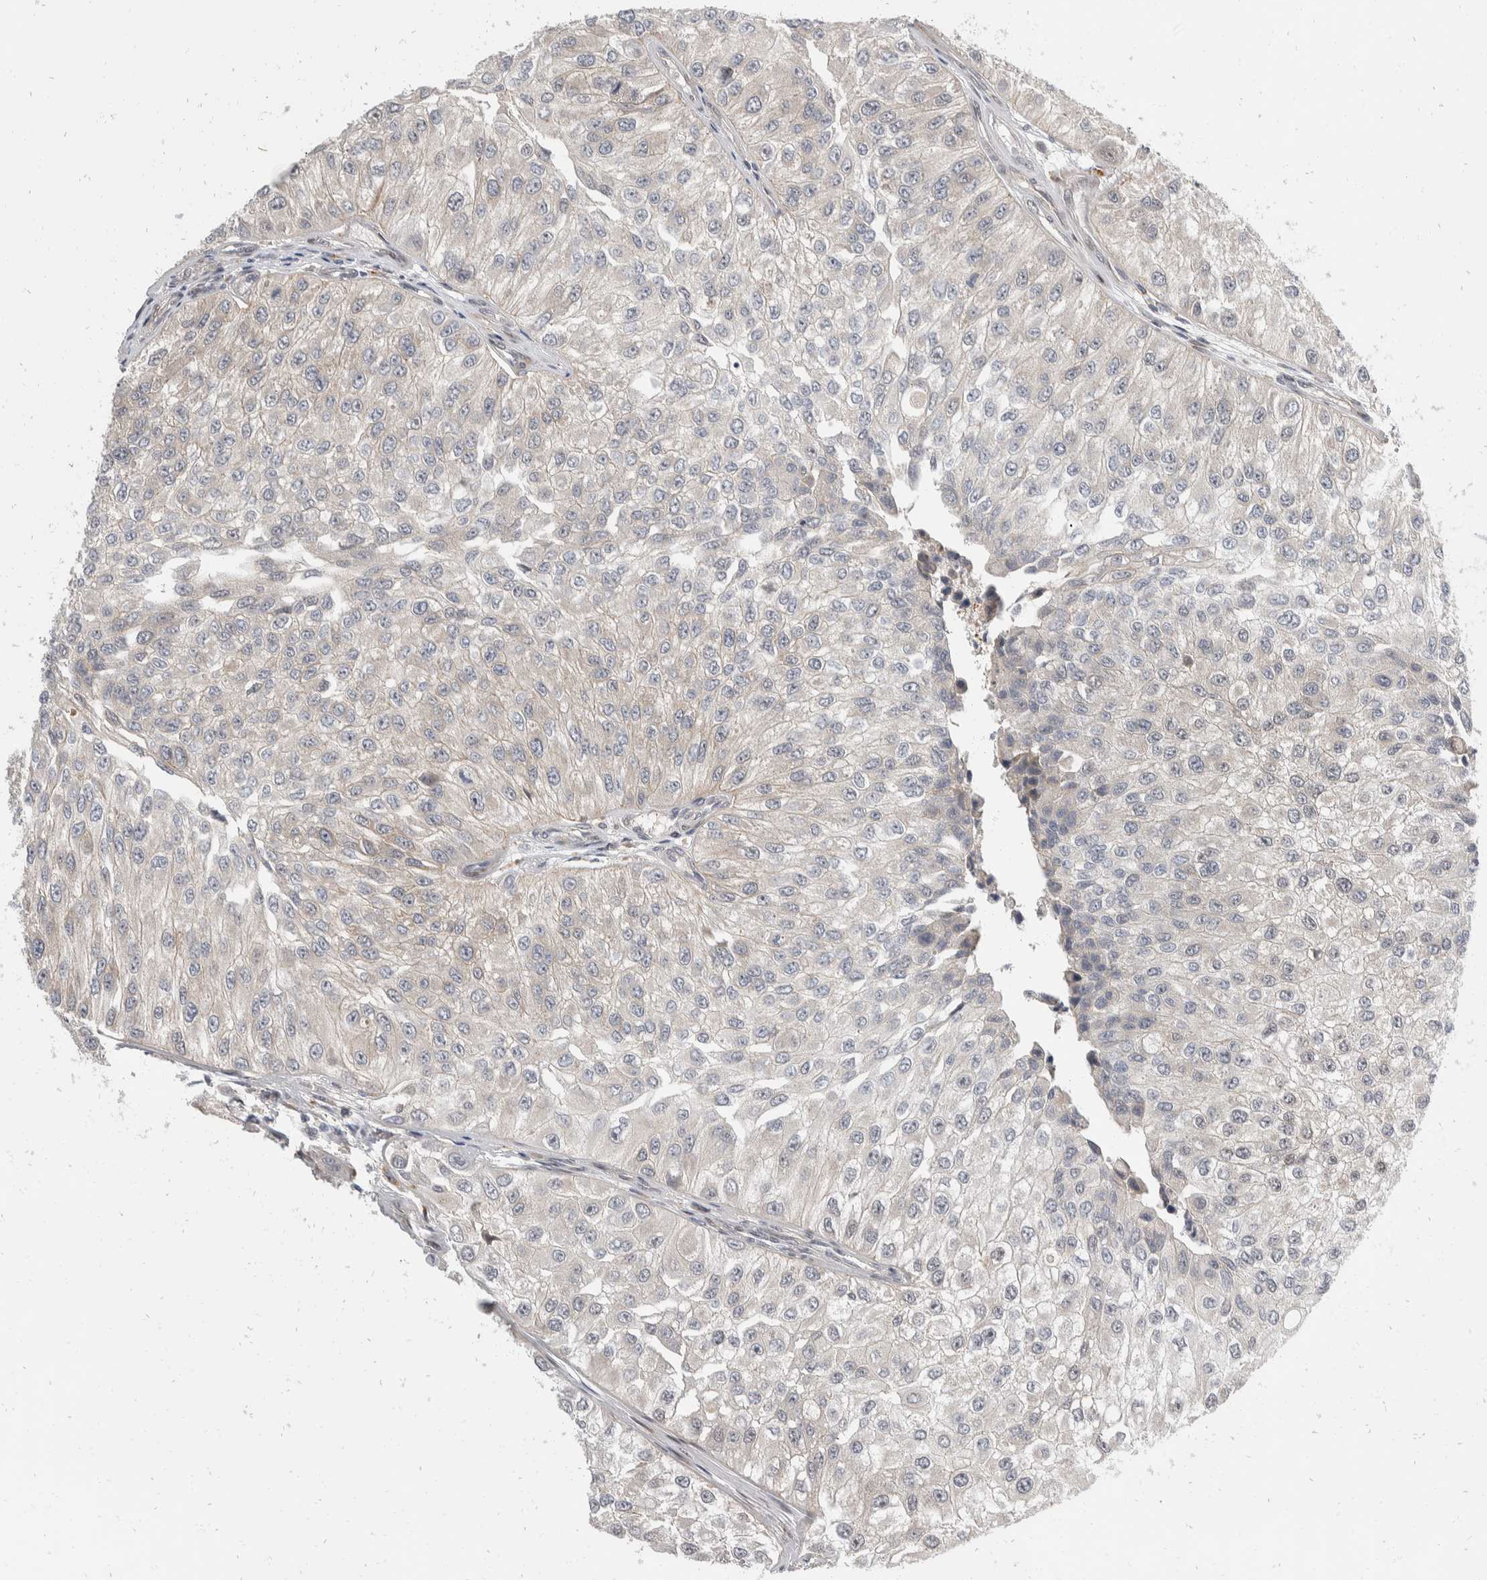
{"staining": {"intensity": "weak", "quantity": "<25%", "location": "cytoplasmic/membranous"}, "tissue": "urothelial cancer", "cell_type": "Tumor cells", "image_type": "cancer", "snomed": [{"axis": "morphology", "description": "Urothelial carcinoma, High grade"}, {"axis": "topography", "description": "Kidney"}, {"axis": "topography", "description": "Urinary bladder"}], "caption": "Immunohistochemistry image of neoplastic tissue: high-grade urothelial carcinoma stained with DAB (3,3'-diaminobenzidine) reveals no significant protein positivity in tumor cells.", "gene": "ZNF703", "patient": {"sex": "male", "age": 77}}